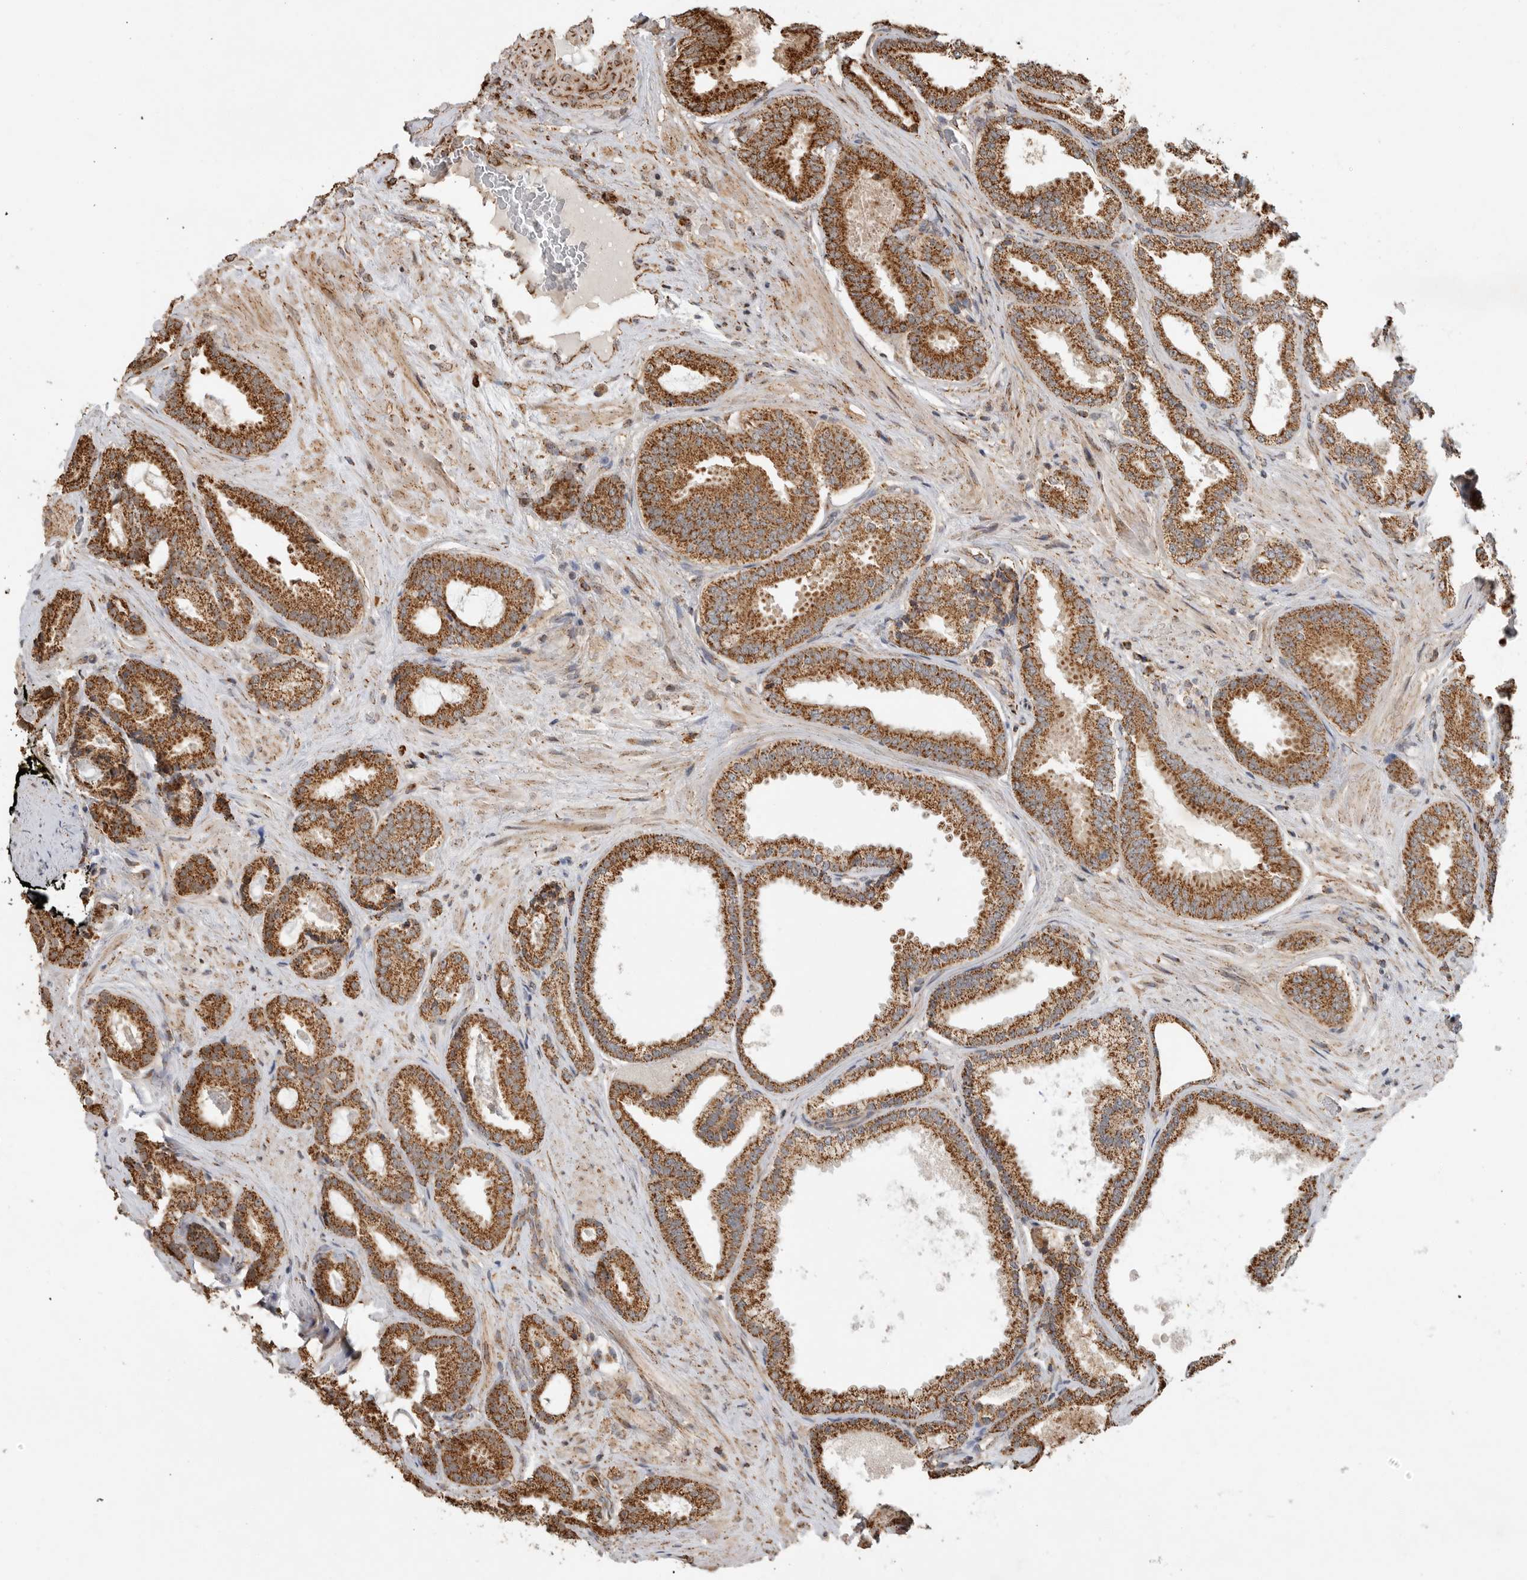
{"staining": {"intensity": "strong", "quantity": ">75%", "location": "cytoplasmic/membranous"}, "tissue": "prostate cancer", "cell_type": "Tumor cells", "image_type": "cancer", "snomed": [{"axis": "morphology", "description": "Adenocarcinoma, Low grade"}, {"axis": "topography", "description": "Prostate"}], "caption": "Protein staining of prostate cancer (low-grade adenocarcinoma) tissue displays strong cytoplasmic/membranous positivity in approximately >75% of tumor cells.", "gene": "GCNT2", "patient": {"sex": "male", "age": 71}}